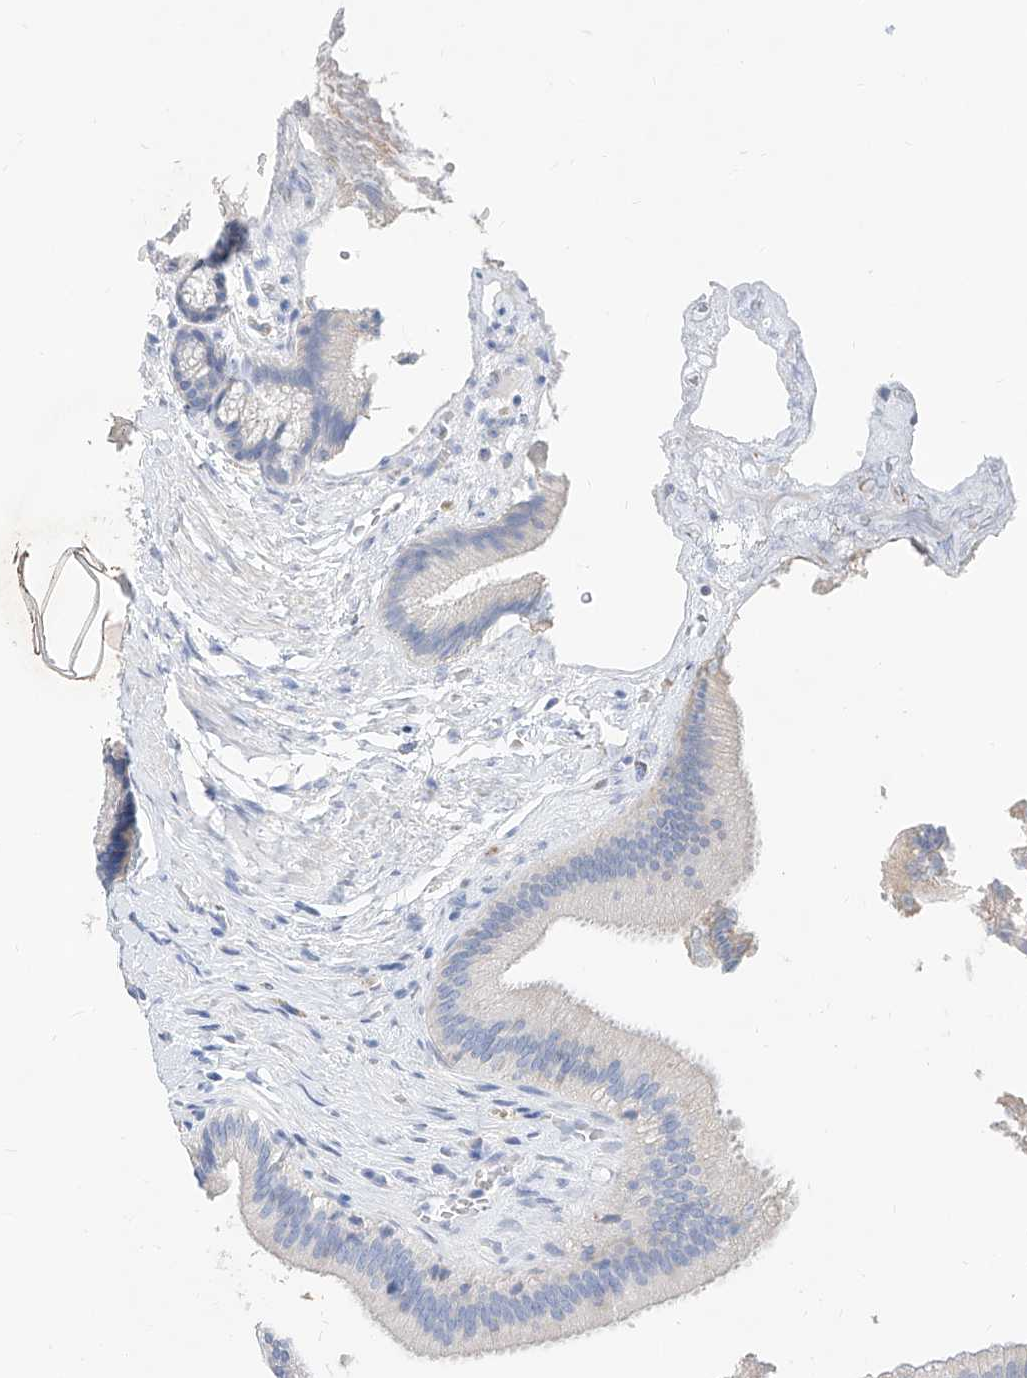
{"staining": {"intensity": "negative", "quantity": "none", "location": "none"}, "tissue": "gallbladder", "cell_type": "Glandular cells", "image_type": "normal", "snomed": [{"axis": "morphology", "description": "Normal tissue, NOS"}, {"axis": "topography", "description": "Gallbladder"}], "caption": "IHC micrograph of normal gallbladder: gallbladder stained with DAB shows no significant protein staining in glandular cells. (DAB (3,3'-diaminobenzidine) IHC with hematoxylin counter stain).", "gene": "SLC25A29", "patient": {"sex": "male", "age": 55}}